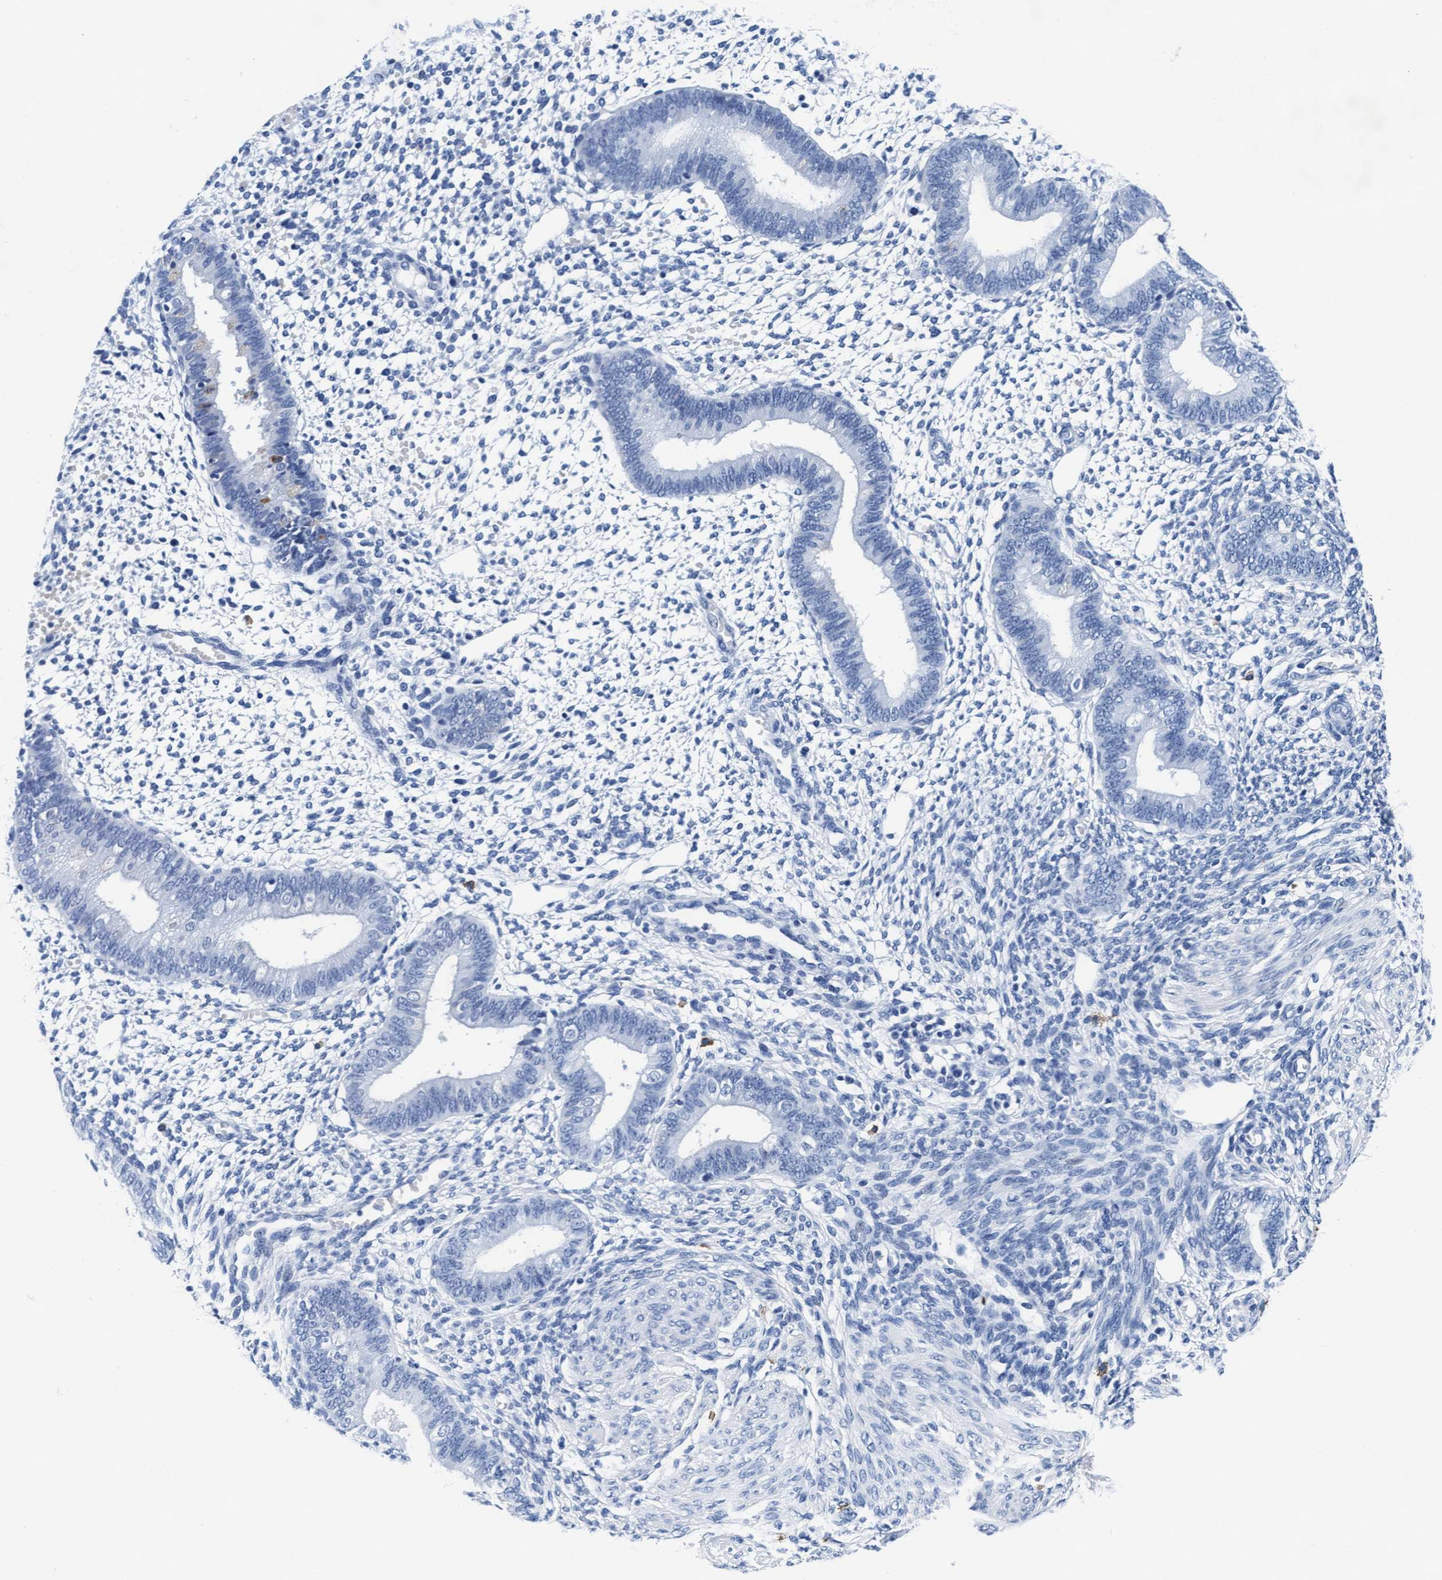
{"staining": {"intensity": "negative", "quantity": "none", "location": "none"}, "tissue": "endometrium", "cell_type": "Cells in endometrial stroma", "image_type": "normal", "snomed": [{"axis": "morphology", "description": "Normal tissue, NOS"}, {"axis": "topography", "description": "Endometrium"}], "caption": "High power microscopy histopathology image of an immunohistochemistry (IHC) photomicrograph of benign endometrium, revealing no significant expression in cells in endometrial stroma.", "gene": "ARSG", "patient": {"sex": "female", "age": 46}}